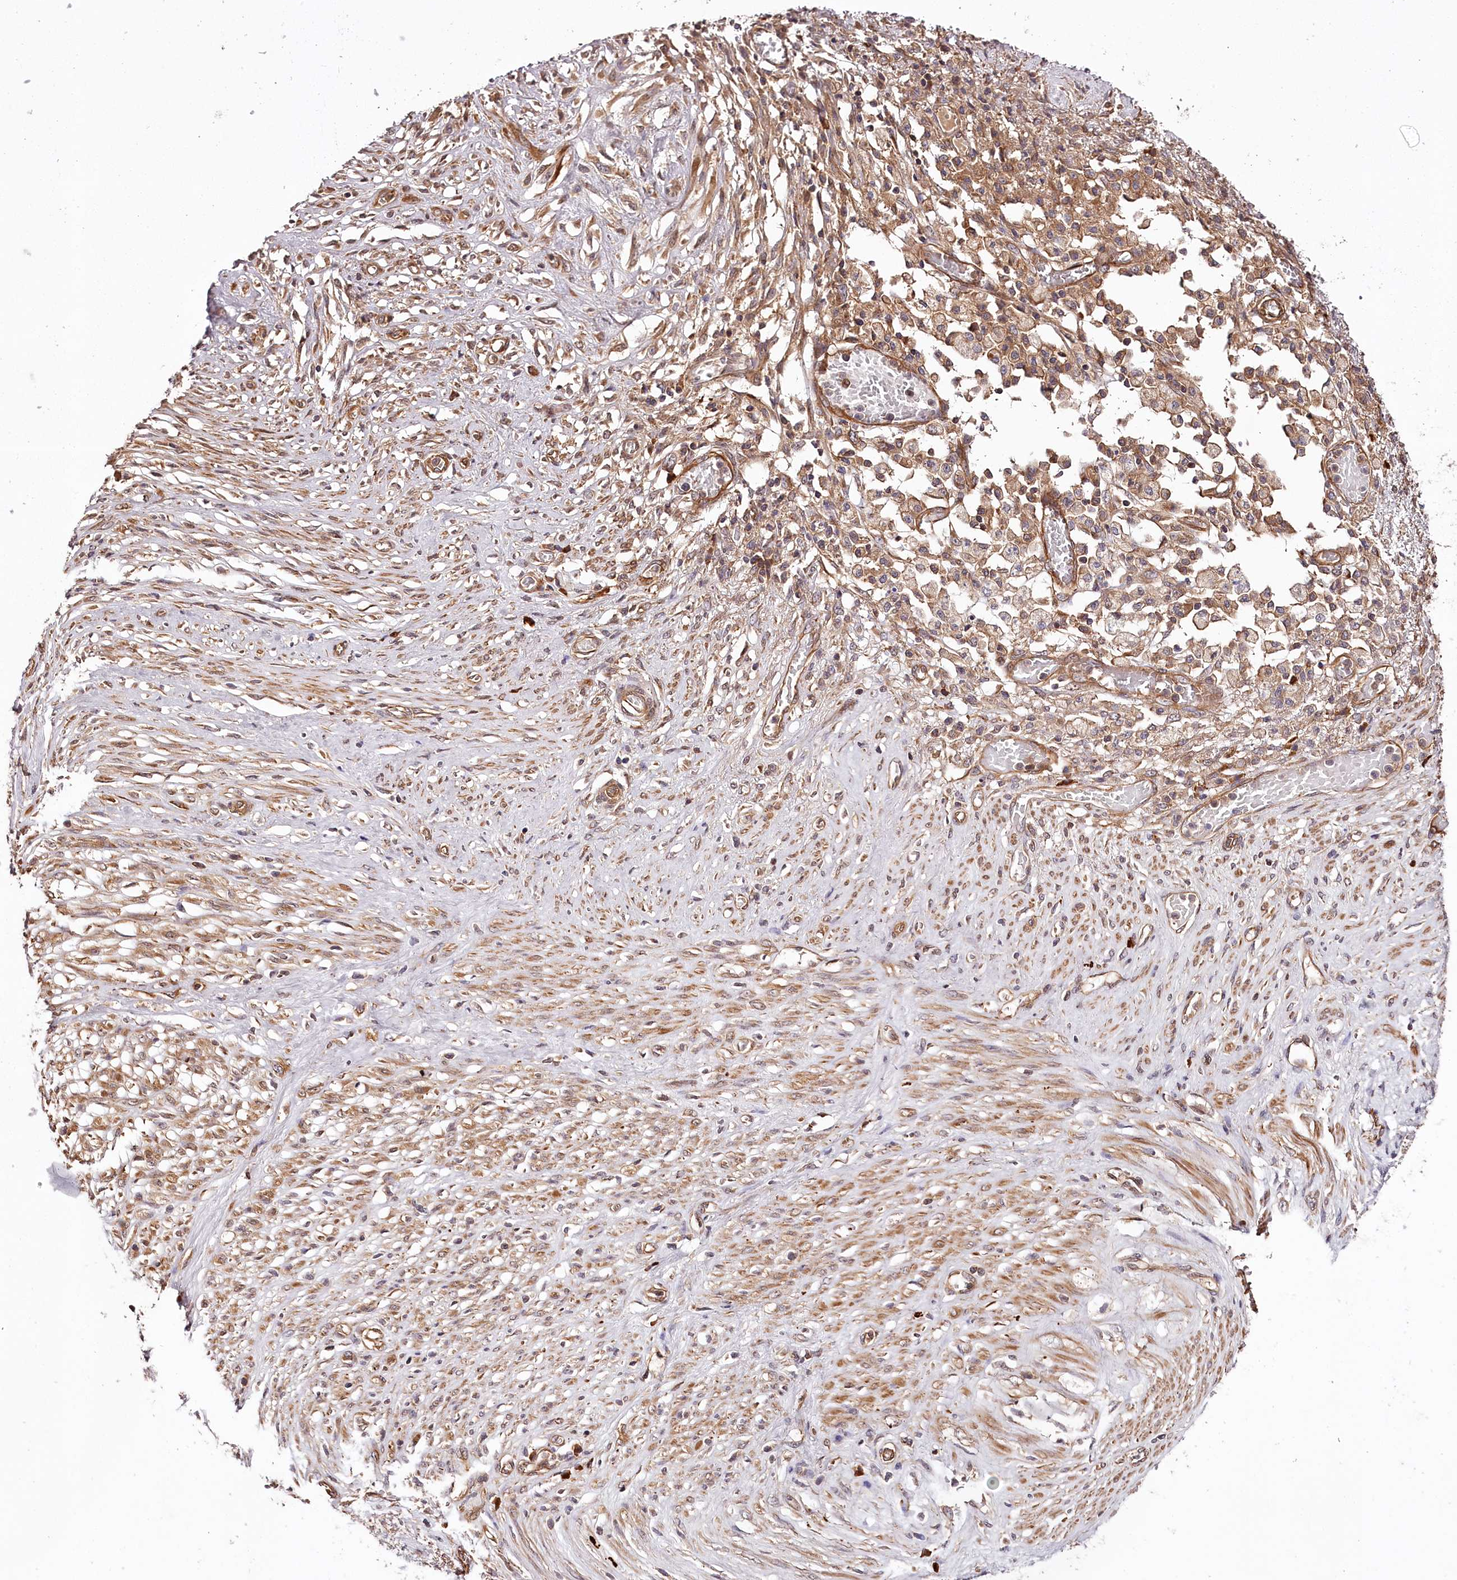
{"staining": {"intensity": "moderate", "quantity": ">75%", "location": "cytoplasmic/membranous"}, "tissue": "stomach cancer", "cell_type": "Tumor cells", "image_type": "cancer", "snomed": [{"axis": "morphology", "description": "Adenocarcinoma, NOS"}, {"axis": "morphology", "description": "Adenocarcinoma, High grade"}, {"axis": "topography", "description": "Stomach, upper"}, {"axis": "topography", "description": "Stomach, lower"}], "caption": "Stomach cancer (adenocarcinoma (high-grade)) stained with immunohistochemistry shows moderate cytoplasmic/membranous expression in approximately >75% of tumor cells. (DAB (3,3'-diaminobenzidine) = brown stain, brightfield microscopy at high magnification).", "gene": "TARS1", "patient": {"sex": "female", "age": 65}}